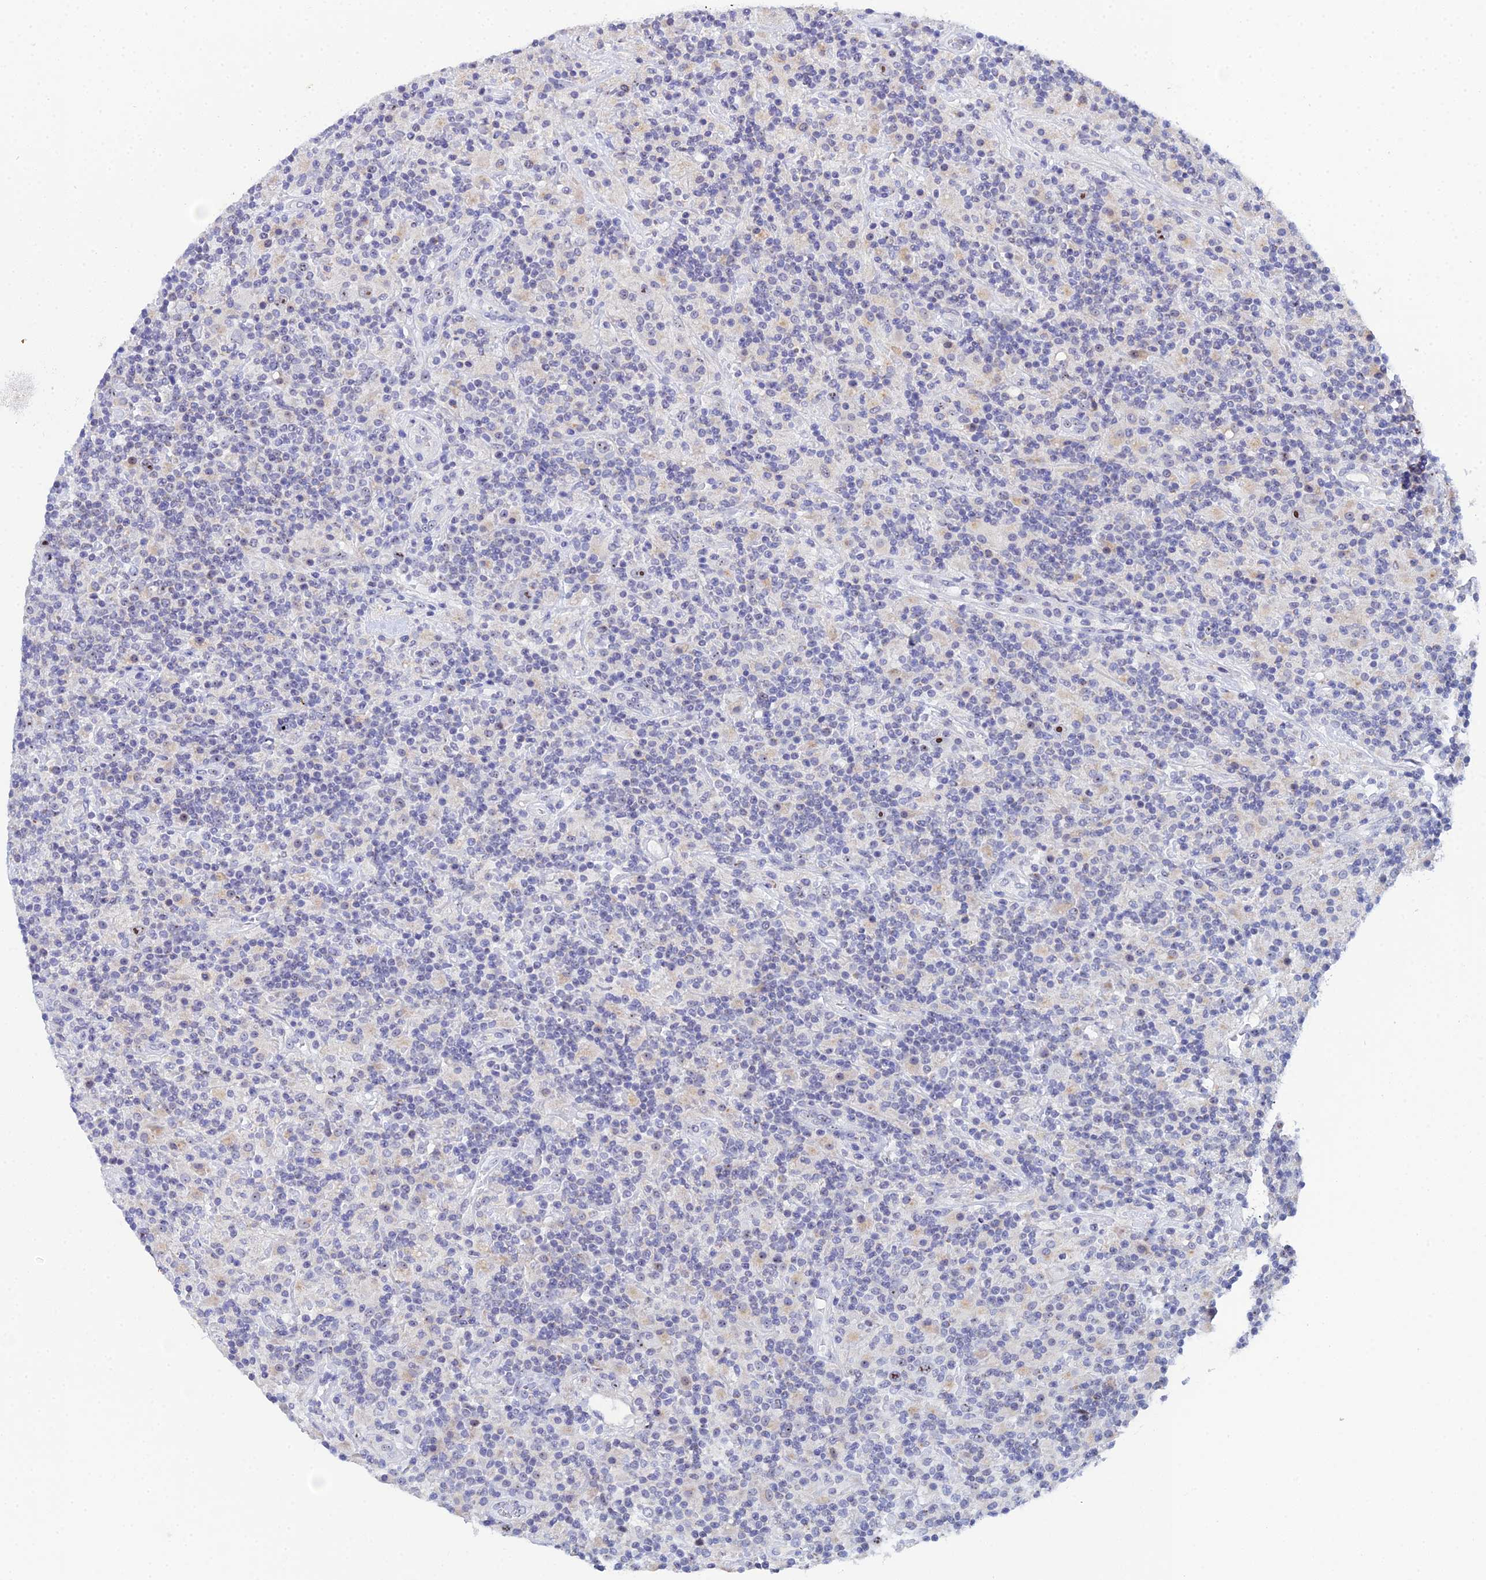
{"staining": {"intensity": "moderate", "quantity": ">75%", "location": "nuclear"}, "tissue": "lymphoma", "cell_type": "Tumor cells", "image_type": "cancer", "snomed": [{"axis": "morphology", "description": "Hodgkin's disease, NOS"}, {"axis": "topography", "description": "Lymph node"}], "caption": "This image shows immunohistochemistry staining of lymphoma, with medium moderate nuclear positivity in about >75% of tumor cells.", "gene": "PLPP4", "patient": {"sex": "male", "age": 70}}